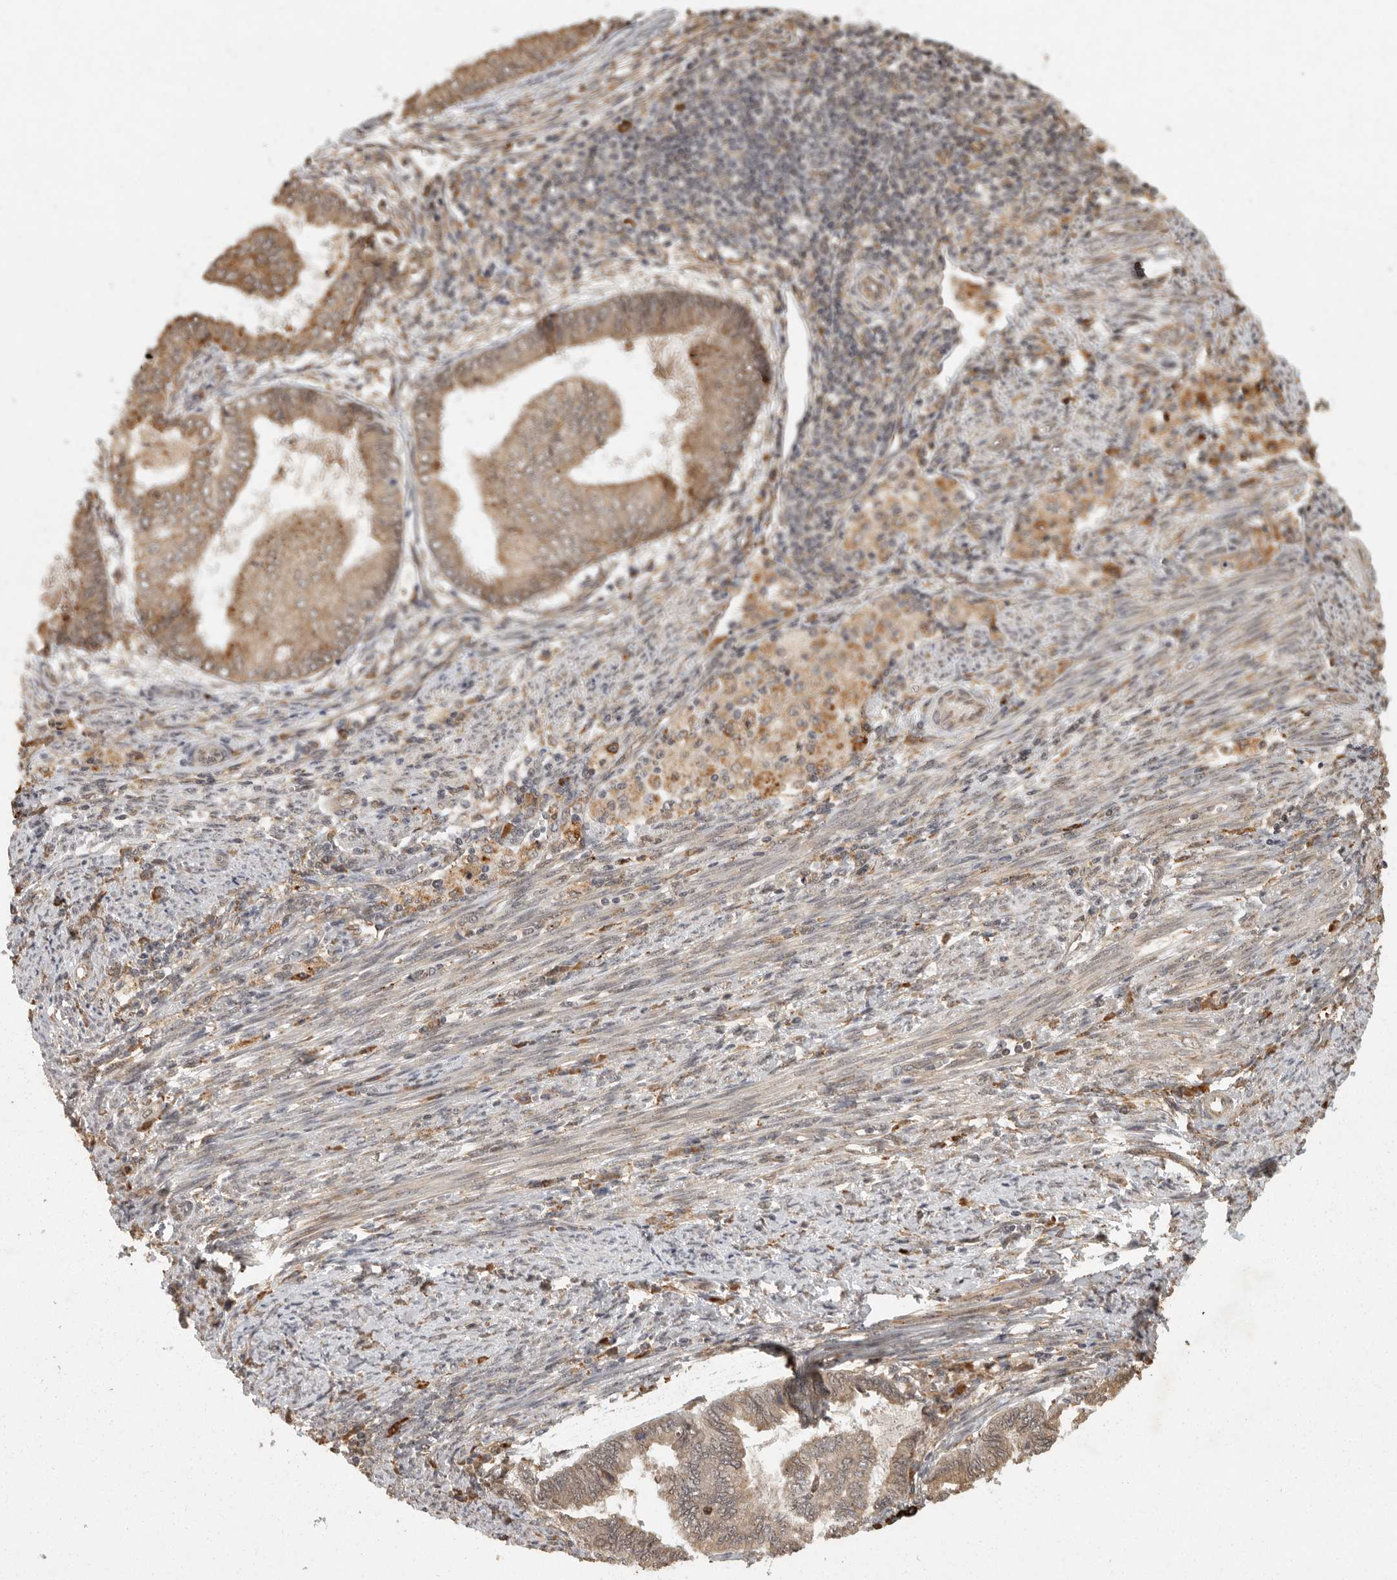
{"staining": {"intensity": "moderate", "quantity": ">75%", "location": "cytoplasmic/membranous"}, "tissue": "endometrial cancer", "cell_type": "Tumor cells", "image_type": "cancer", "snomed": [{"axis": "morphology", "description": "Polyp, NOS"}, {"axis": "morphology", "description": "Adenocarcinoma, NOS"}, {"axis": "morphology", "description": "Adenoma, NOS"}, {"axis": "topography", "description": "Endometrium"}], "caption": "An immunohistochemistry histopathology image of tumor tissue is shown. Protein staining in brown labels moderate cytoplasmic/membranous positivity in endometrial adenoma within tumor cells.", "gene": "ZNF83", "patient": {"sex": "female", "age": 79}}